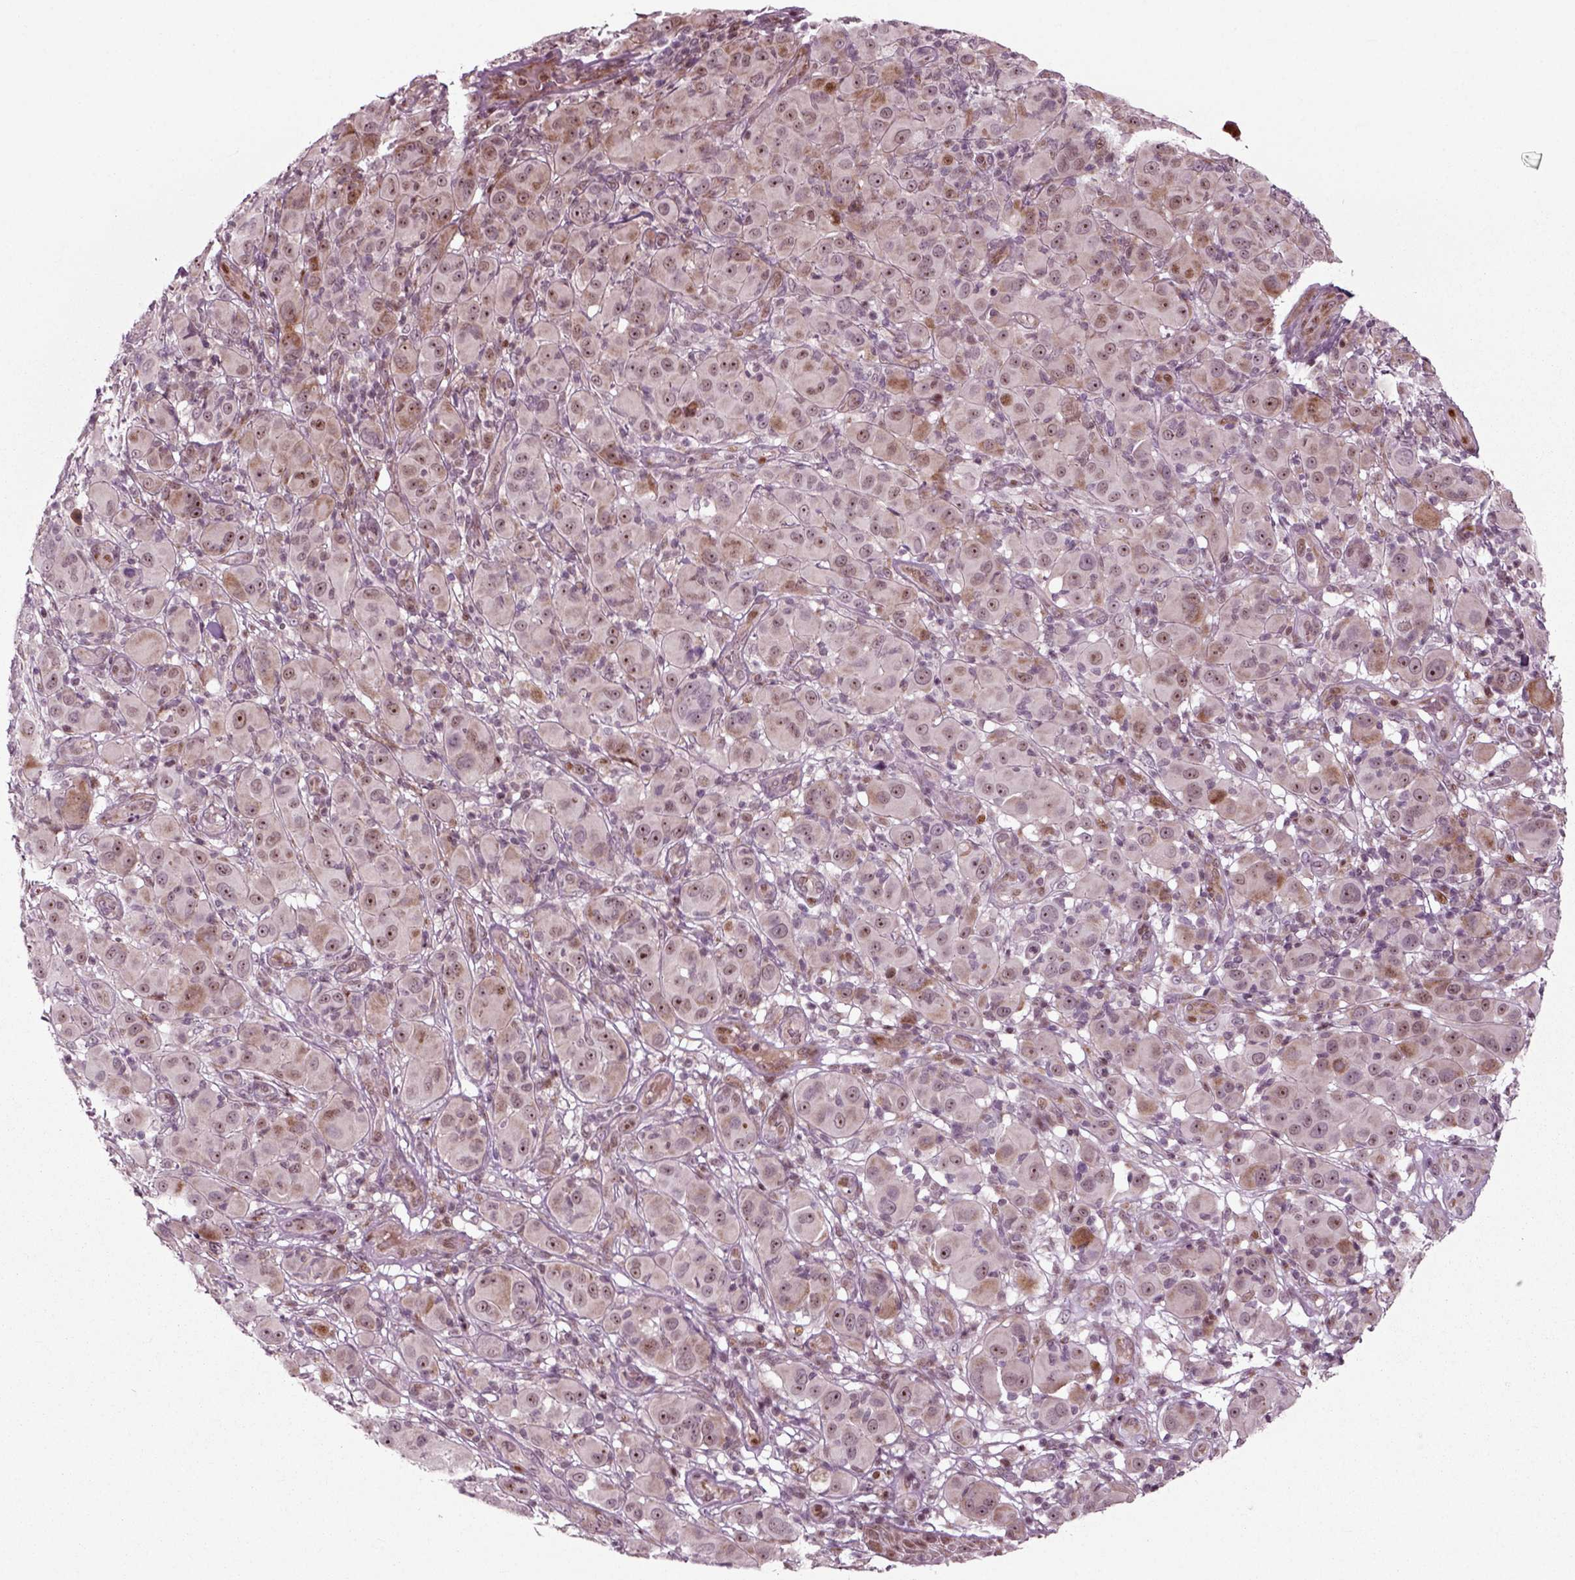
{"staining": {"intensity": "moderate", "quantity": "<25%", "location": "nuclear"}, "tissue": "melanoma", "cell_type": "Tumor cells", "image_type": "cancer", "snomed": [{"axis": "morphology", "description": "Malignant melanoma, NOS"}, {"axis": "topography", "description": "Skin"}], "caption": "IHC of human malignant melanoma displays low levels of moderate nuclear positivity in about <25% of tumor cells. Immunohistochemistry (ihc) stains the protein of interest in brown and the nuclei are stained blue.", "gene": "CDC14A", "patient": {"sex": "female", "age": 87}}